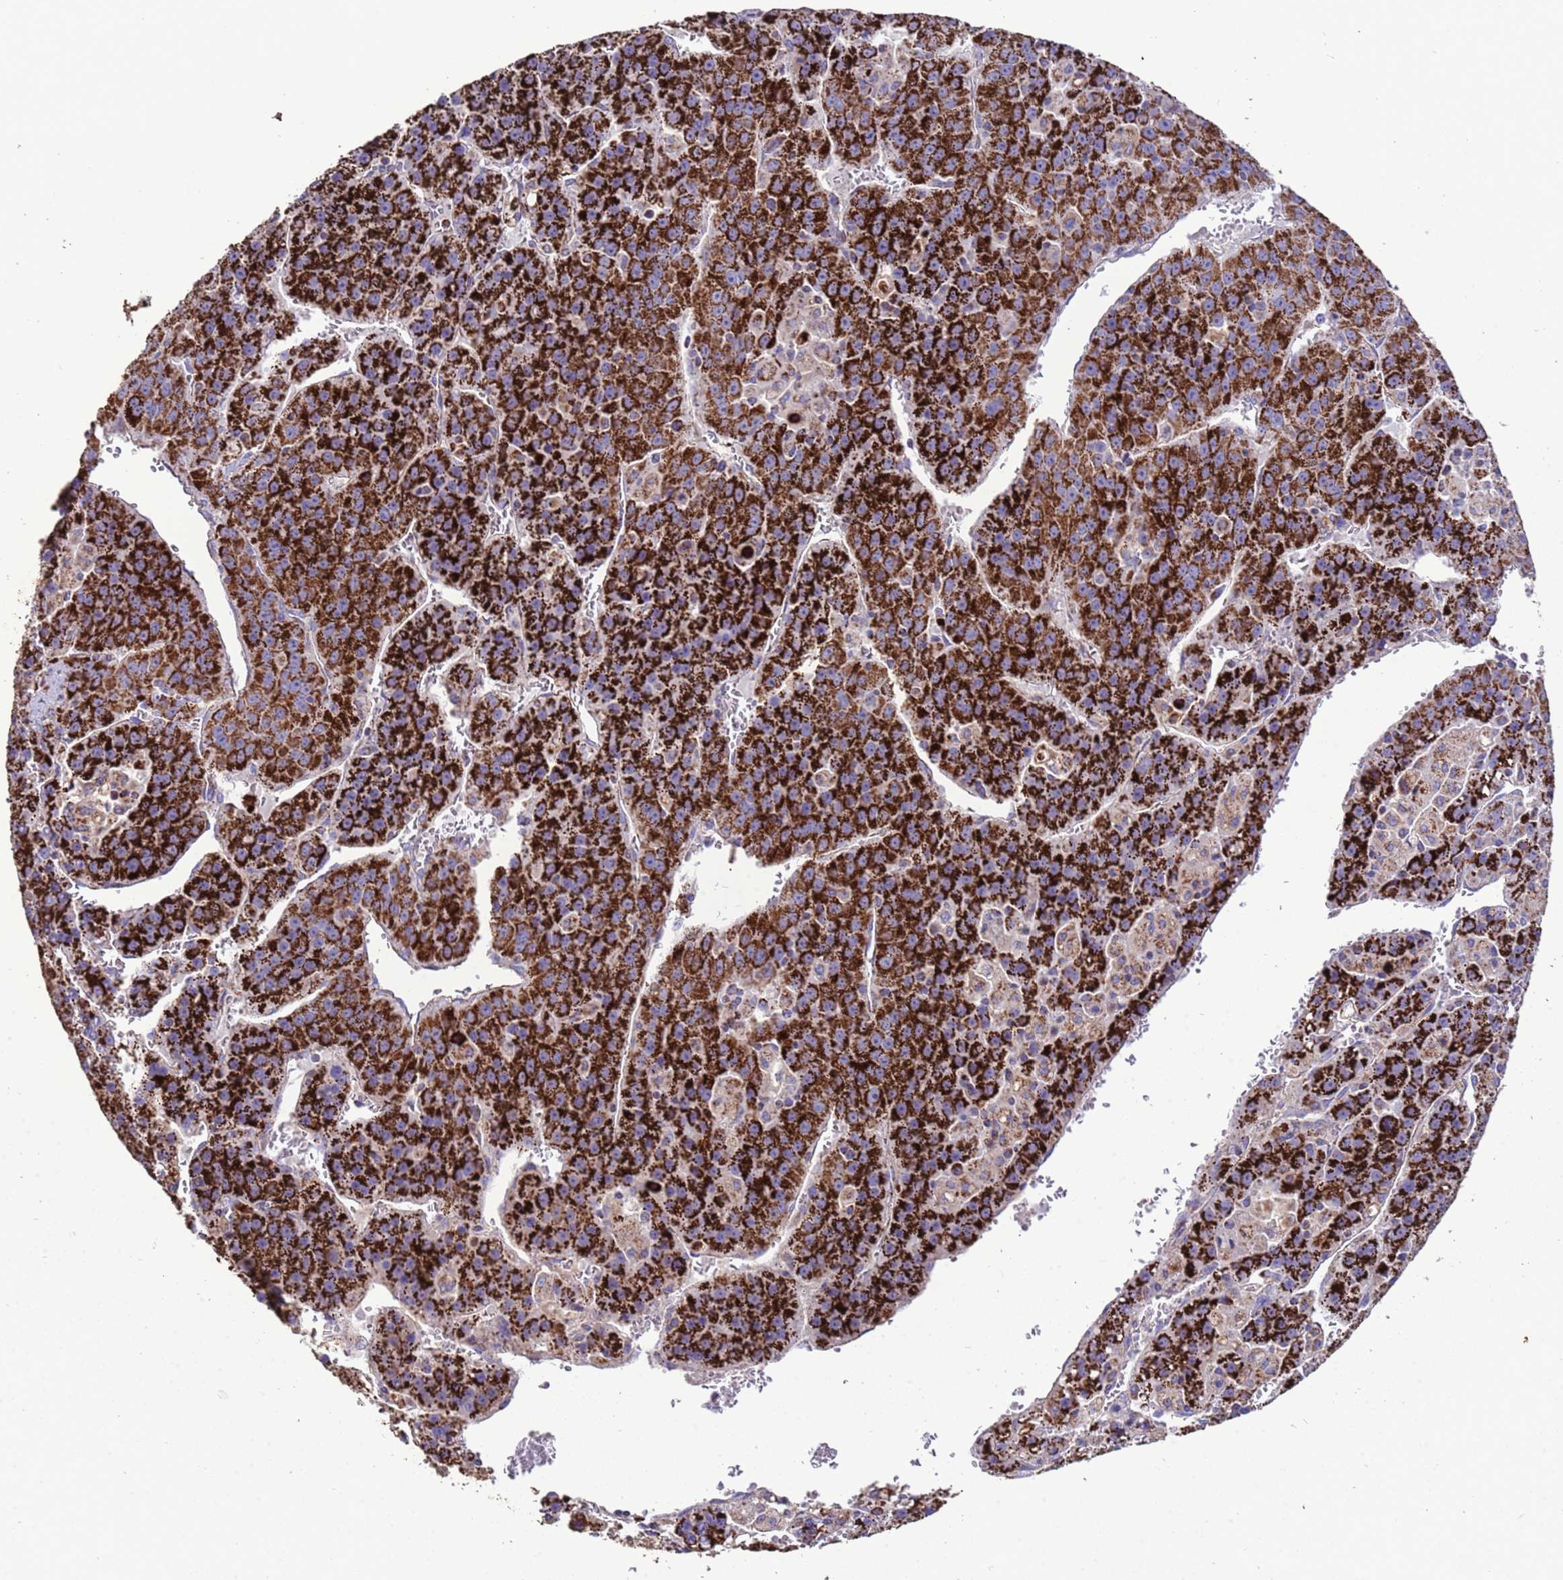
{"staining": {"intensity": "strong", "quantity": ">75%", "location": "cytoplasmic/membranous"}, "tissue": "liver cancer", "cell_type": "Tumor cells", "image_type": "cancer", "snomed": [{"axis": "morphology", "description": "Carcinoma, Hepatocellular, NOS"}, {"axis": "topography", "description": "Liver"}], "caption": "DAB (3,3'-diaminobenzidine) immunohistochemical staining of liver hepatocellular carcinoma shows strong cytoplasmic/membranous protein expression in about >75% of tumor cells. Immunohistochemistry (ihc) stains the protein in brown and the nuclei are stained blue.", "gene": "ZNFX1", "patient": {"sex": "female", "age": 53}}